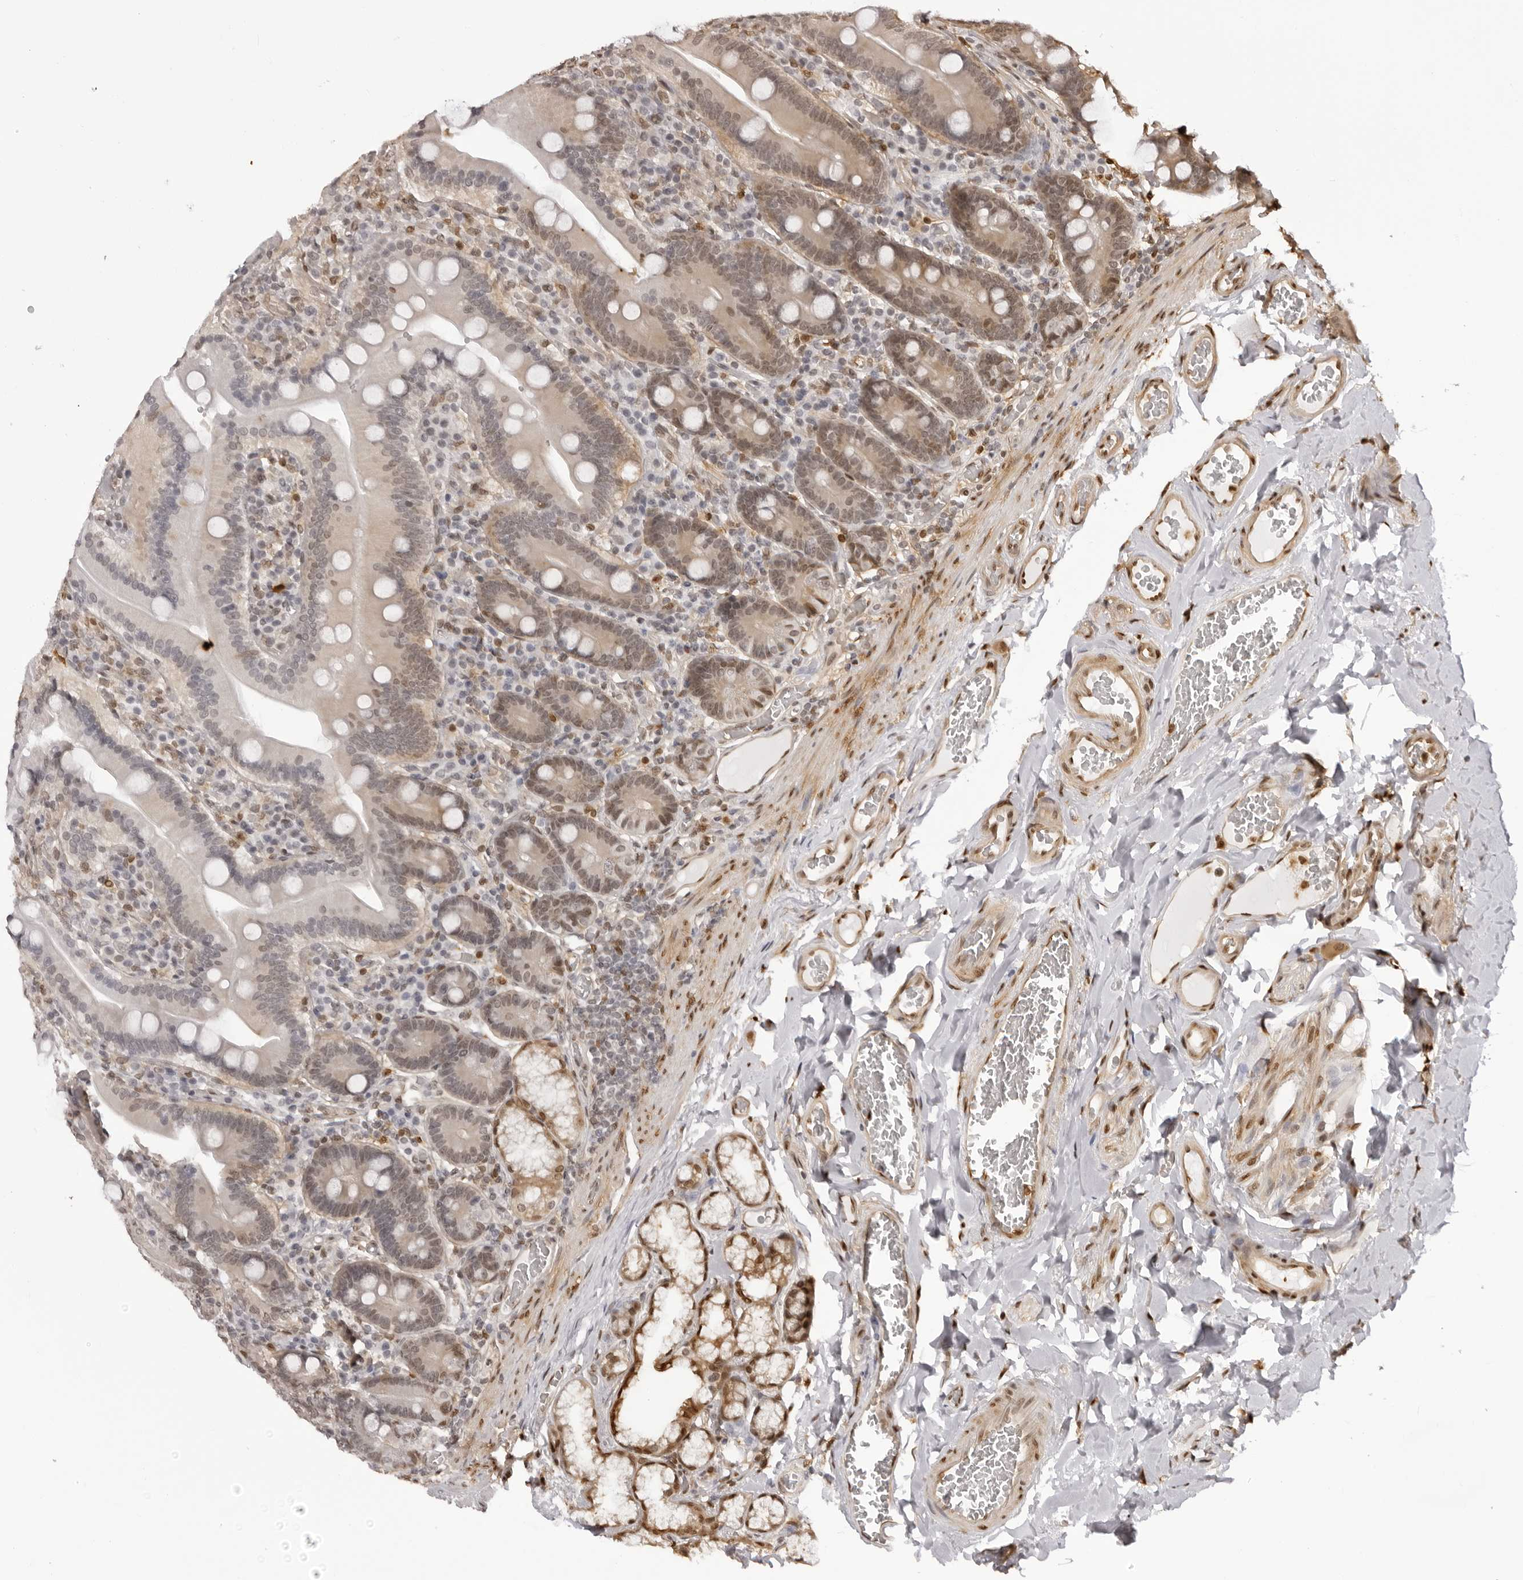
{"staining": {"intensity": "moderate", "quantity": "25%-75%", "location": "nuclear"}, "tissue": "duodenum", "cell_type": "Glandular cells", "image_type": "normal", "snomed": [{"axis": "morphology", "description": "Normal tissue, NOS"}, {"axis": "topography", "description": "Duodenum"}], "caption": "Immunohistochemical staining of normal duodenum displays medium levels of moderate nuclear staining in about 25%-75% of glandular cells. Nuclei are stained in blue.", "gene": "HSPA4", "patient": {"sex": "female", "age": 62}}